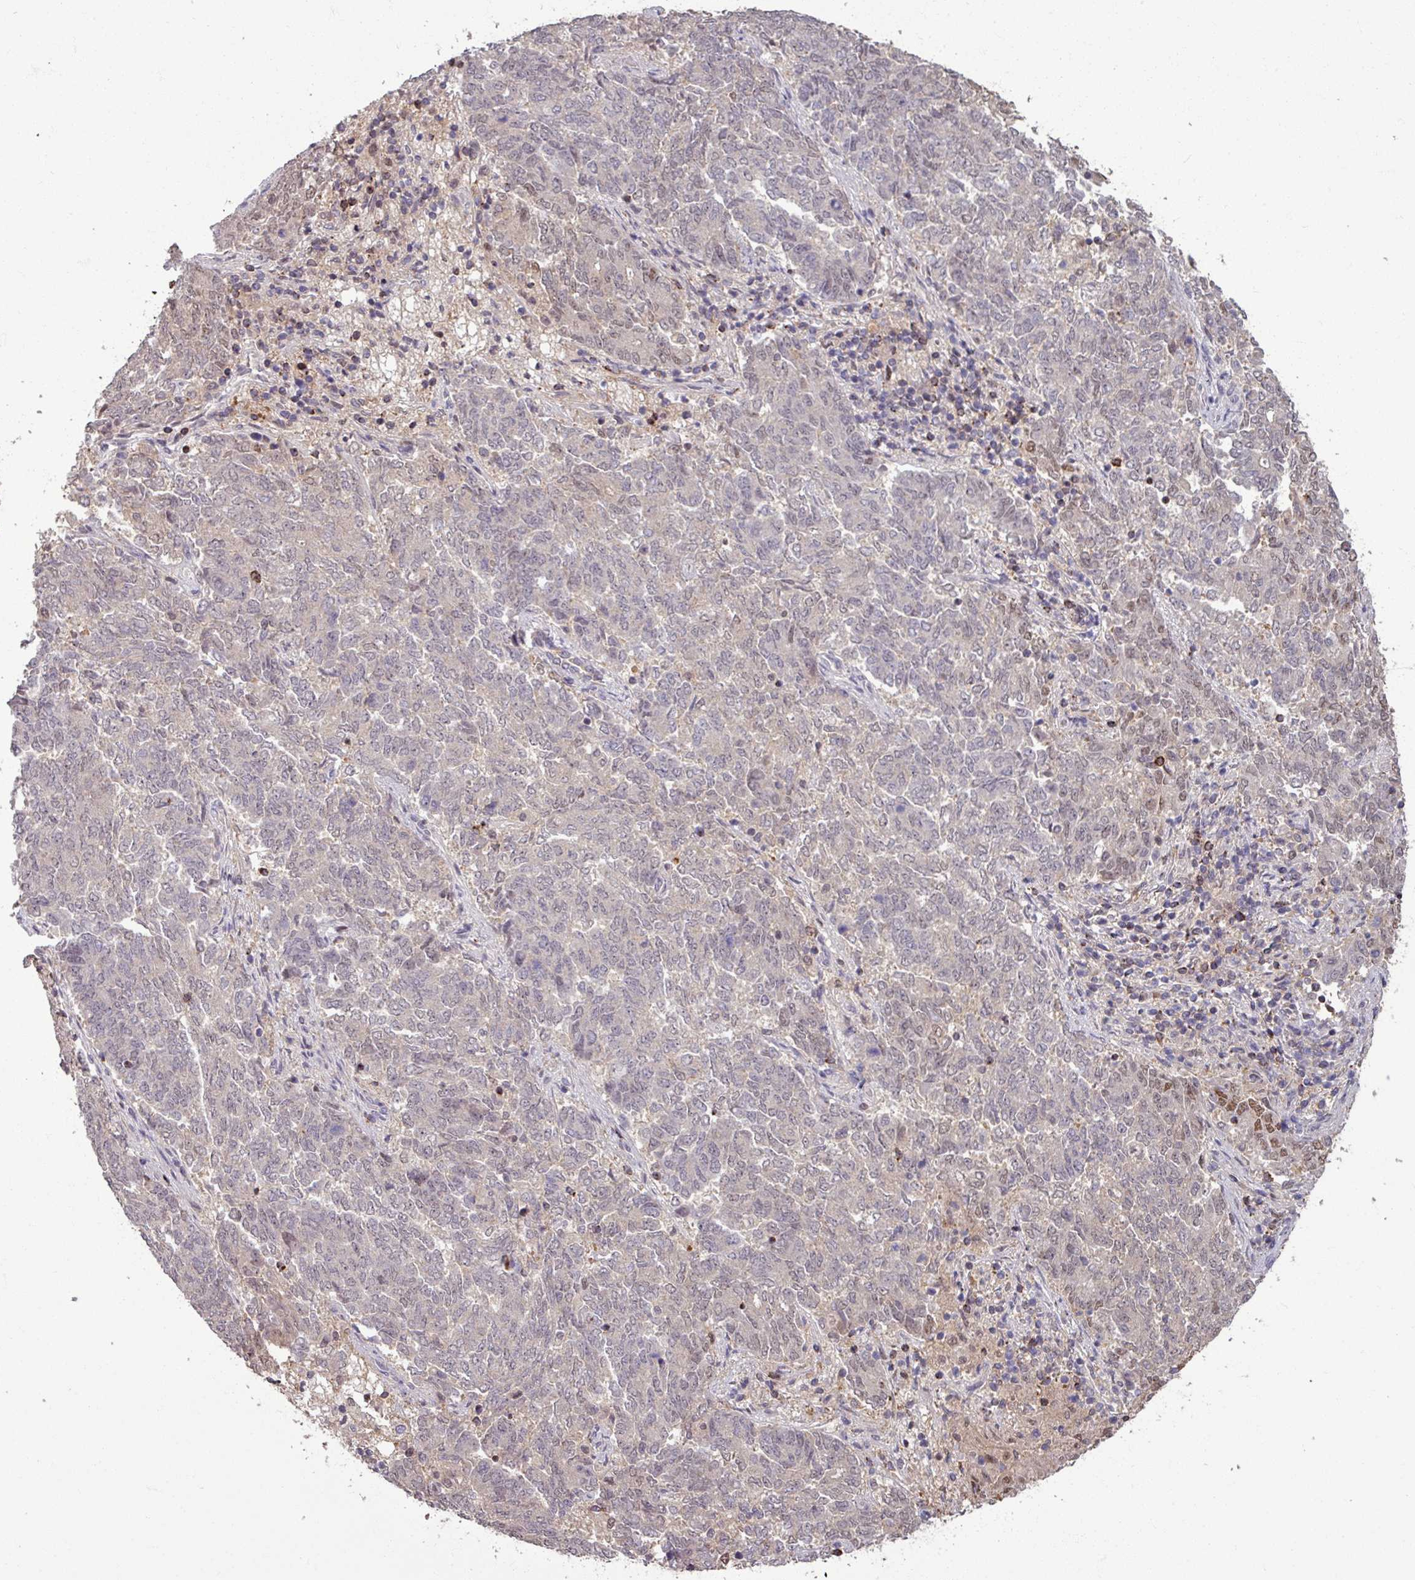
{"staining": {"intensity": "weak", "quantity": "<25%", "location": "nuclear"}, "tissue": "endometrial cancer", "cell_type": "Tumor cells", "image_type": "cancer", "snomed": [{"axis": "morphology", "description": "Adenocarcinoma, NOS"}, {"axis": "topography", "description": "Endometrium"}], "caption": "A histopathology image of adenocarcinoma (endometrial) stained for a protein shows no brown staining in tumor cells.", "gene": "OR6B1", "patient": {"sex": "female", "age": 80}}